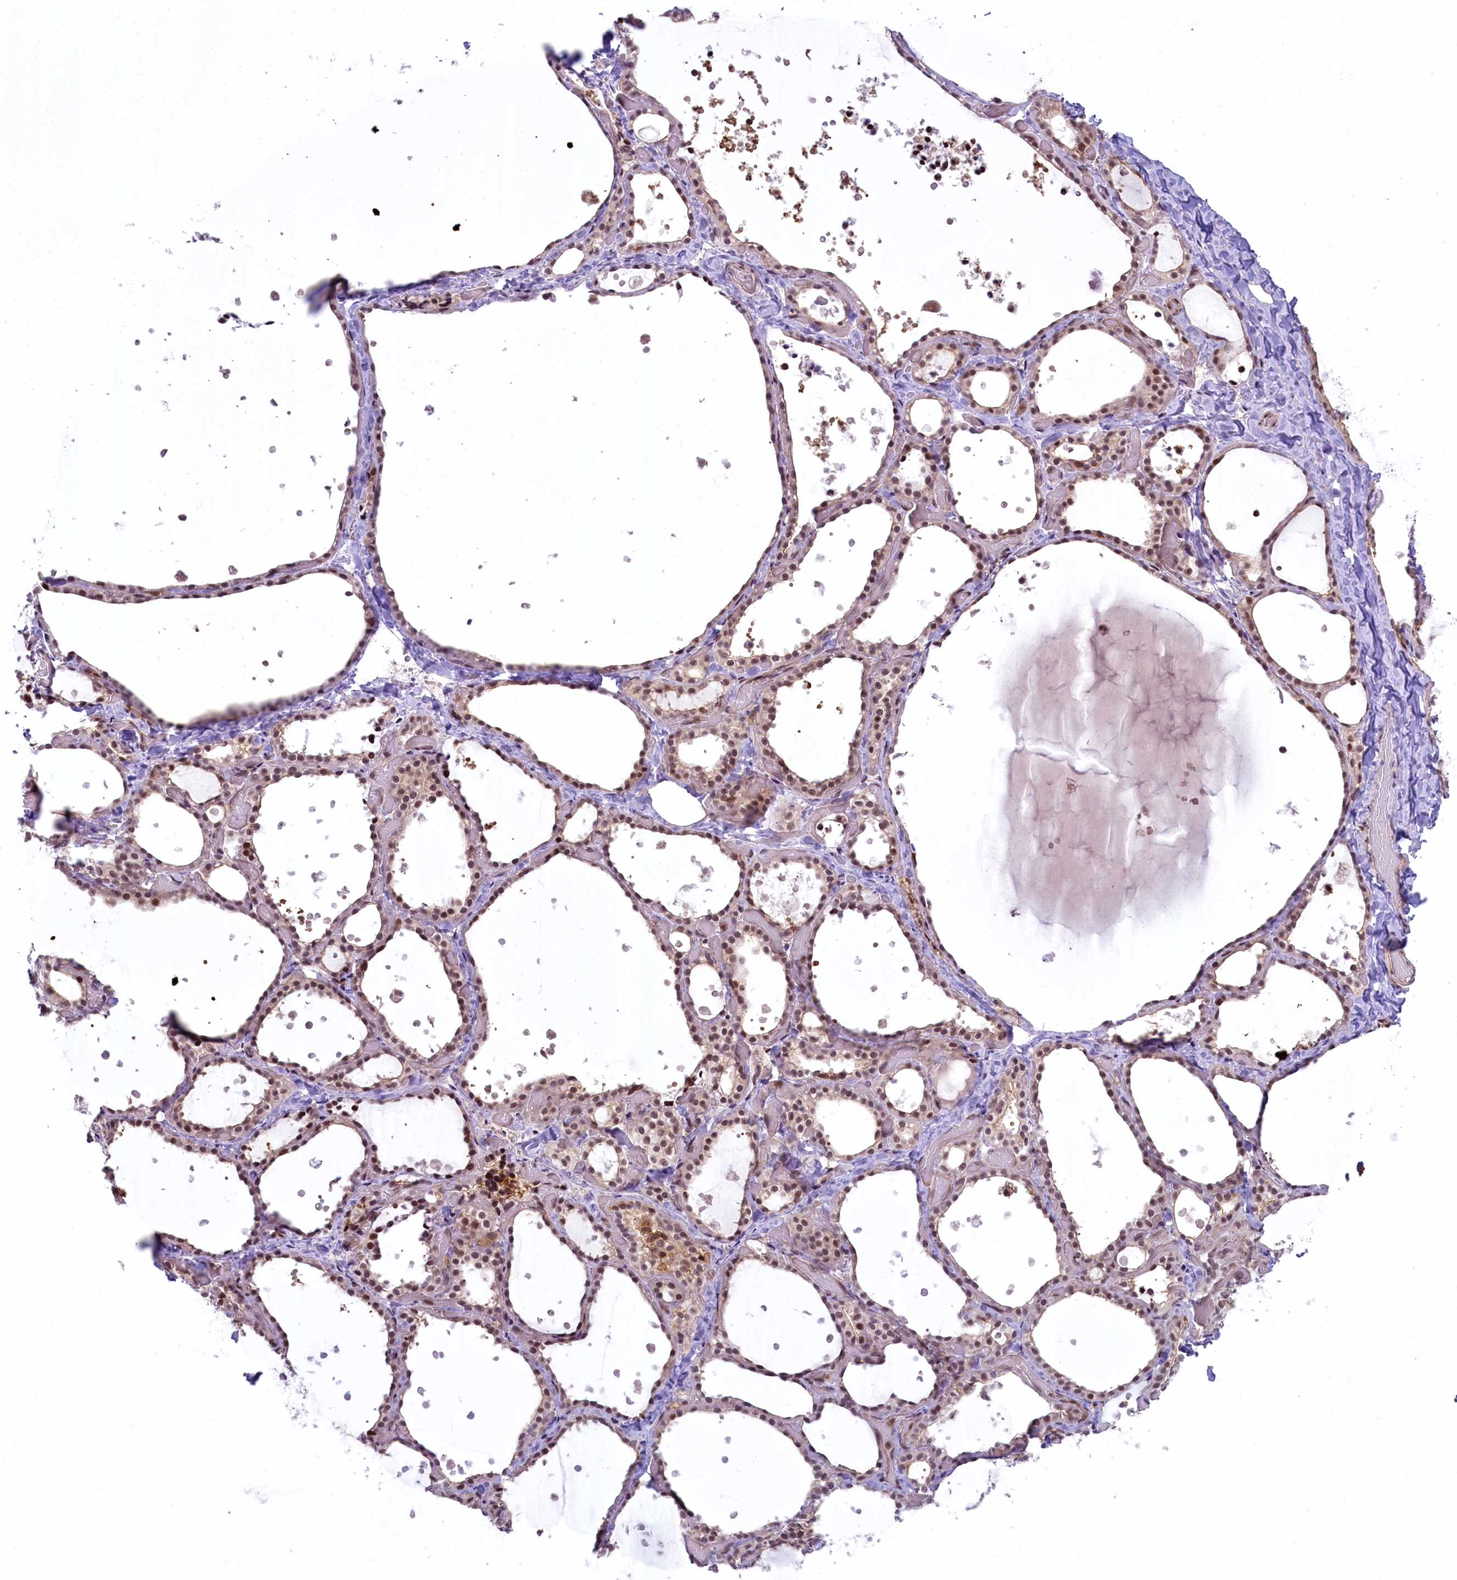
{"staining": {"intensity": "moderate", "quantity": ">75%", "location": "nuclear"}, "tissue": "thyroid gland", "cell_type": "Glandular cells", "image_type": "normal", "snomed": [{"axis": "morphology", "description": "Normal tissue, NOS"}, {"axis": "topography", "description": "Thyroid gland"}], "caption": "Normal thyroid gland was stained to show a protein in brown. There is medium levels of moderate nuclear expression in approximately >75% of glandular cells.", "gene": "FCHO1", "patient": {"sex": "female", "age": 44}}